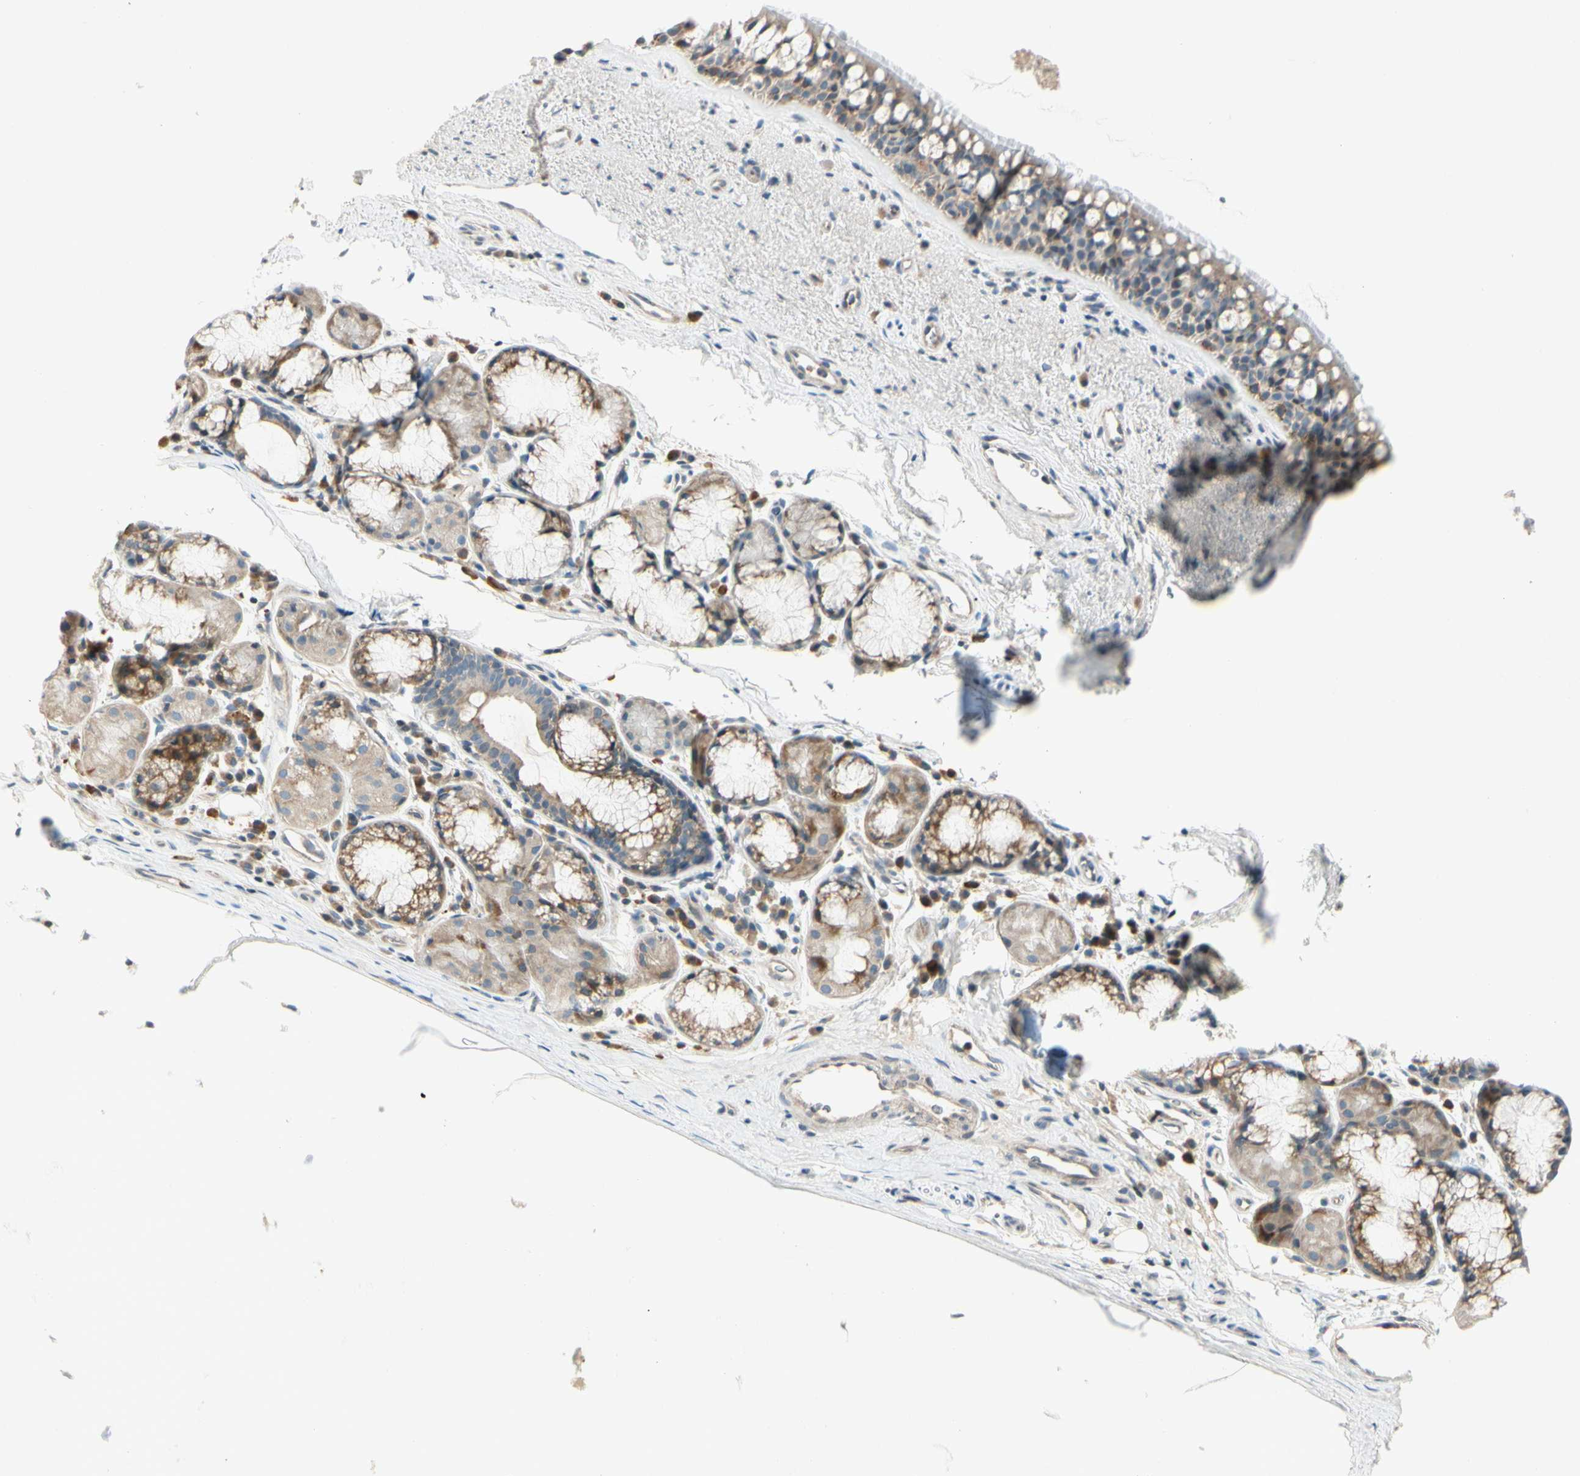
{"staining": {"intensity": "weak", "quantity": ">75%", "location": "cytoplasmic/membranous"}, "tissue": "bronchus", "cell_type": "Respiratory epithelial cells", "image_type": "normal", "snomed": [{"axis": "morphology", "description": "Normal tissue, NOS"}, {"axis": "topography", "description": "Bronchus"}], "caption": "IHC (DAB (3,3'-diaminobenzidine)) staining of unremarkable human bronchus displays weak cytoplasmic/membranous protein staining in about >75% of respiratory epithelial cells.", "gene": "CDH6", "patient": {"sex": "female", "age": 54}}